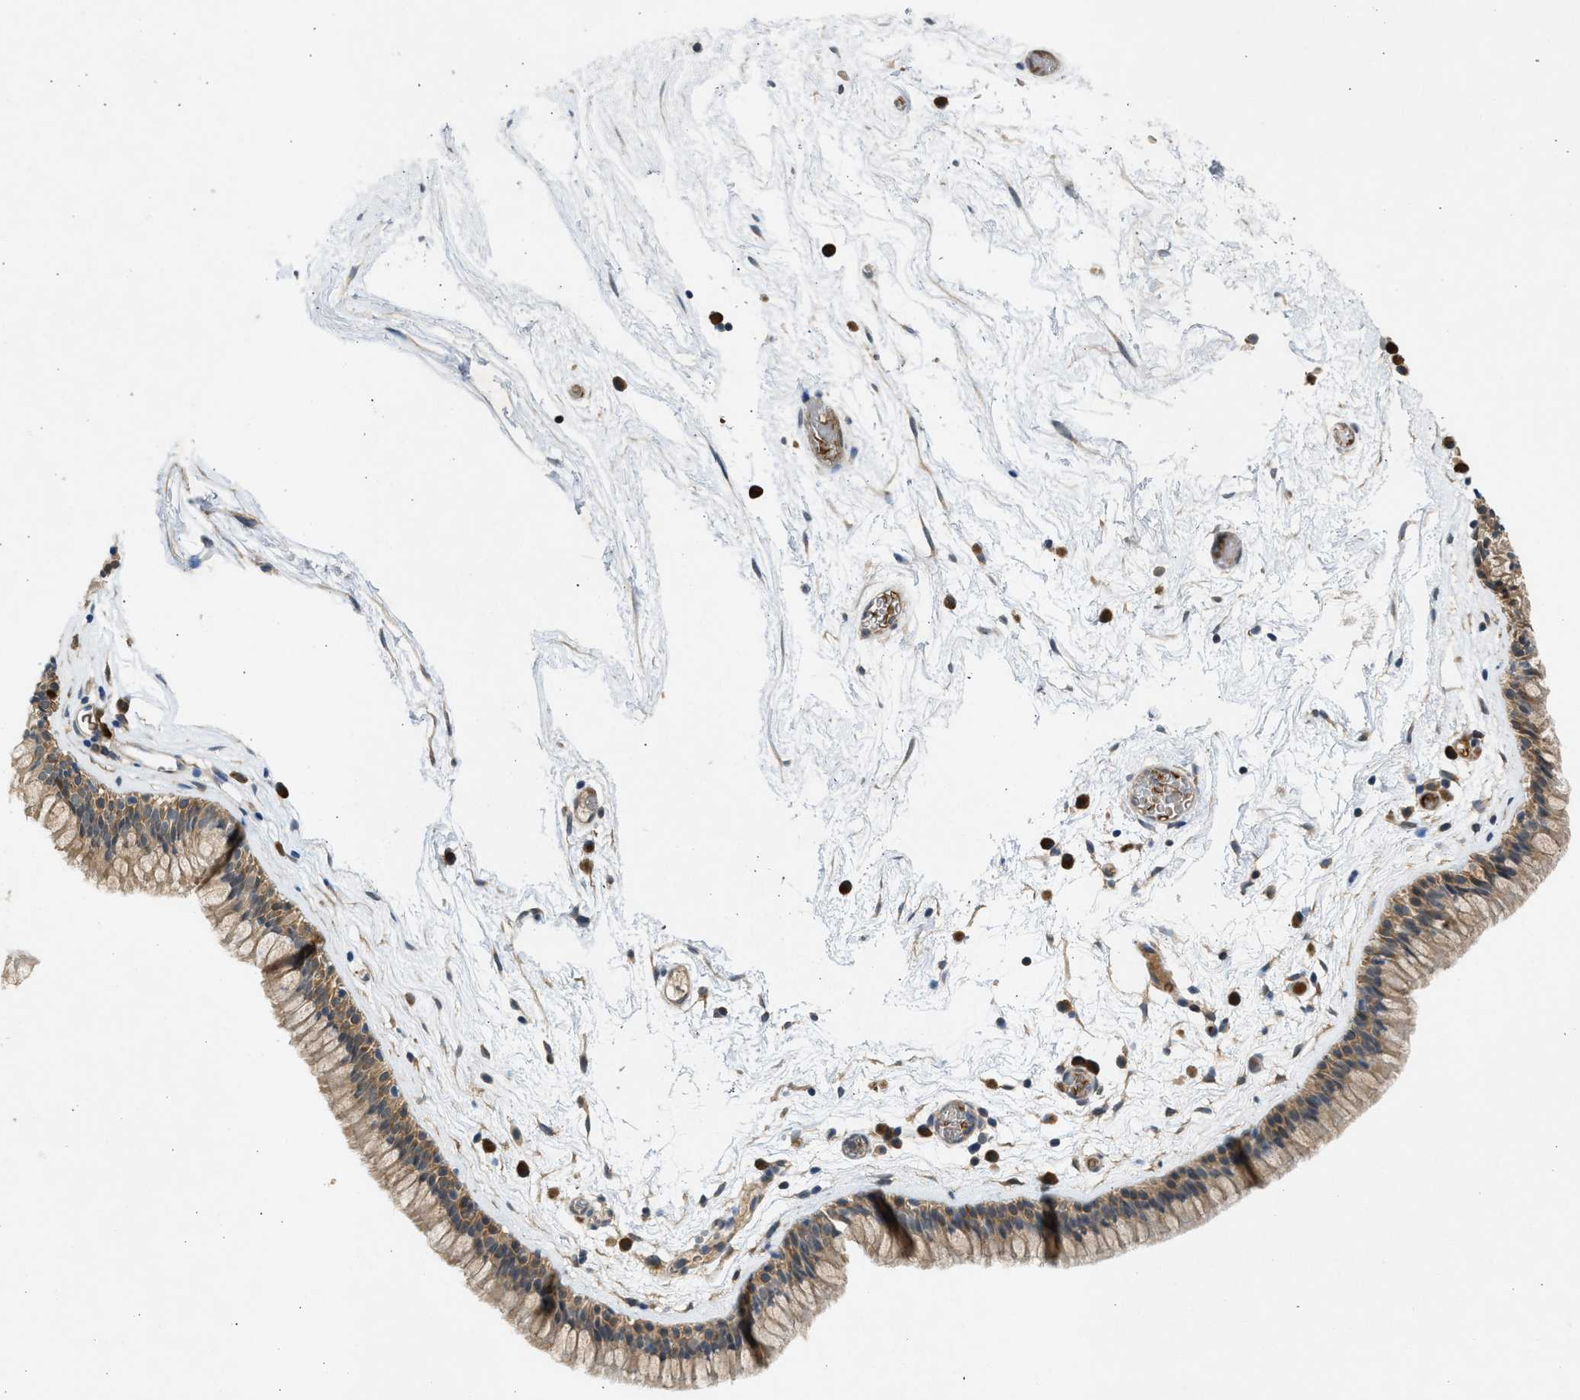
{"staining": {"intensity": "moderate", "quantity": ">75%", "location": "cytoplasmic/membranous"}, "tissue": "nasopharynx", "cell_type": "Respiratory epithelial cells", "image_type": "normal", "snomed": [{"axis": "morphology", "description": "Normal tissue, NOS"}, {"axis": "morphology", "description": "Inflammation, NOS"}, {"axis": "topography", "description": "Nasopharynx"}], "caption": "A brown stain highlights moderate cytoplasmic/membranous positivity of a protein in respiratory epithelial cells of benign human nasopharynx.", "gene": "MAPK7", "patient": {"sex": "male", "age": 48}}